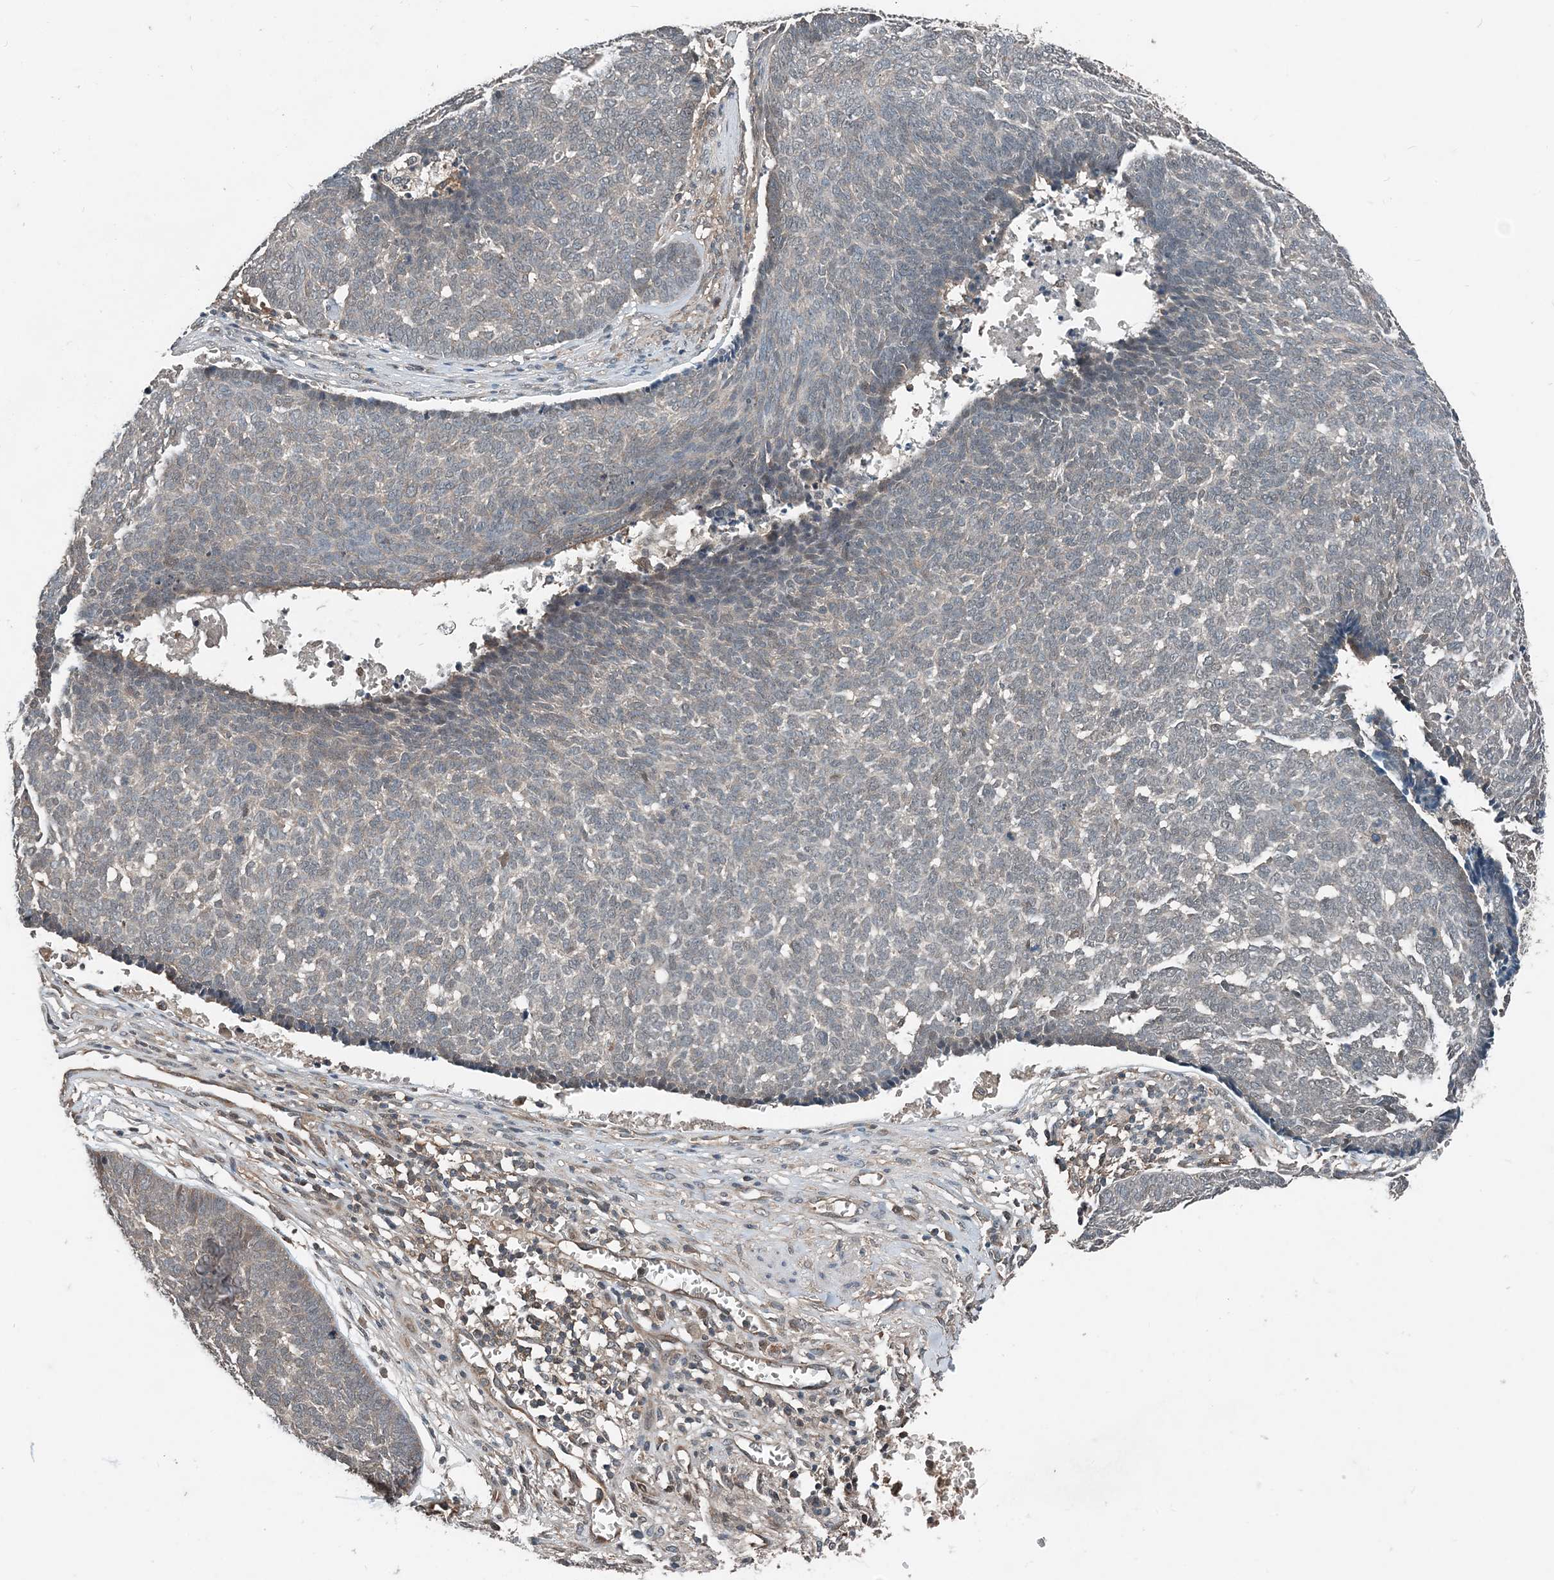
{"staining": {"intensity": "weak", "quantity": "<25%", "location": "cytoplasmic/membranous"}, "tissue": "skin cancer", "cell_type": "Tumor cells", "image_type": "cancer", "snomed": [{"axis": "morphology", "description": "Basal cell carcinoma"}, {"axis": "topography", "description": "Skin"}], "caption": "High power microscopy image of an immunohistochemistry (IHC) micrograph of skin basal cell carcinoma, revealing no significant staining in tumor cells.", "gene": "SMPD3", "patient": {"sex": "male", "age": 84}}